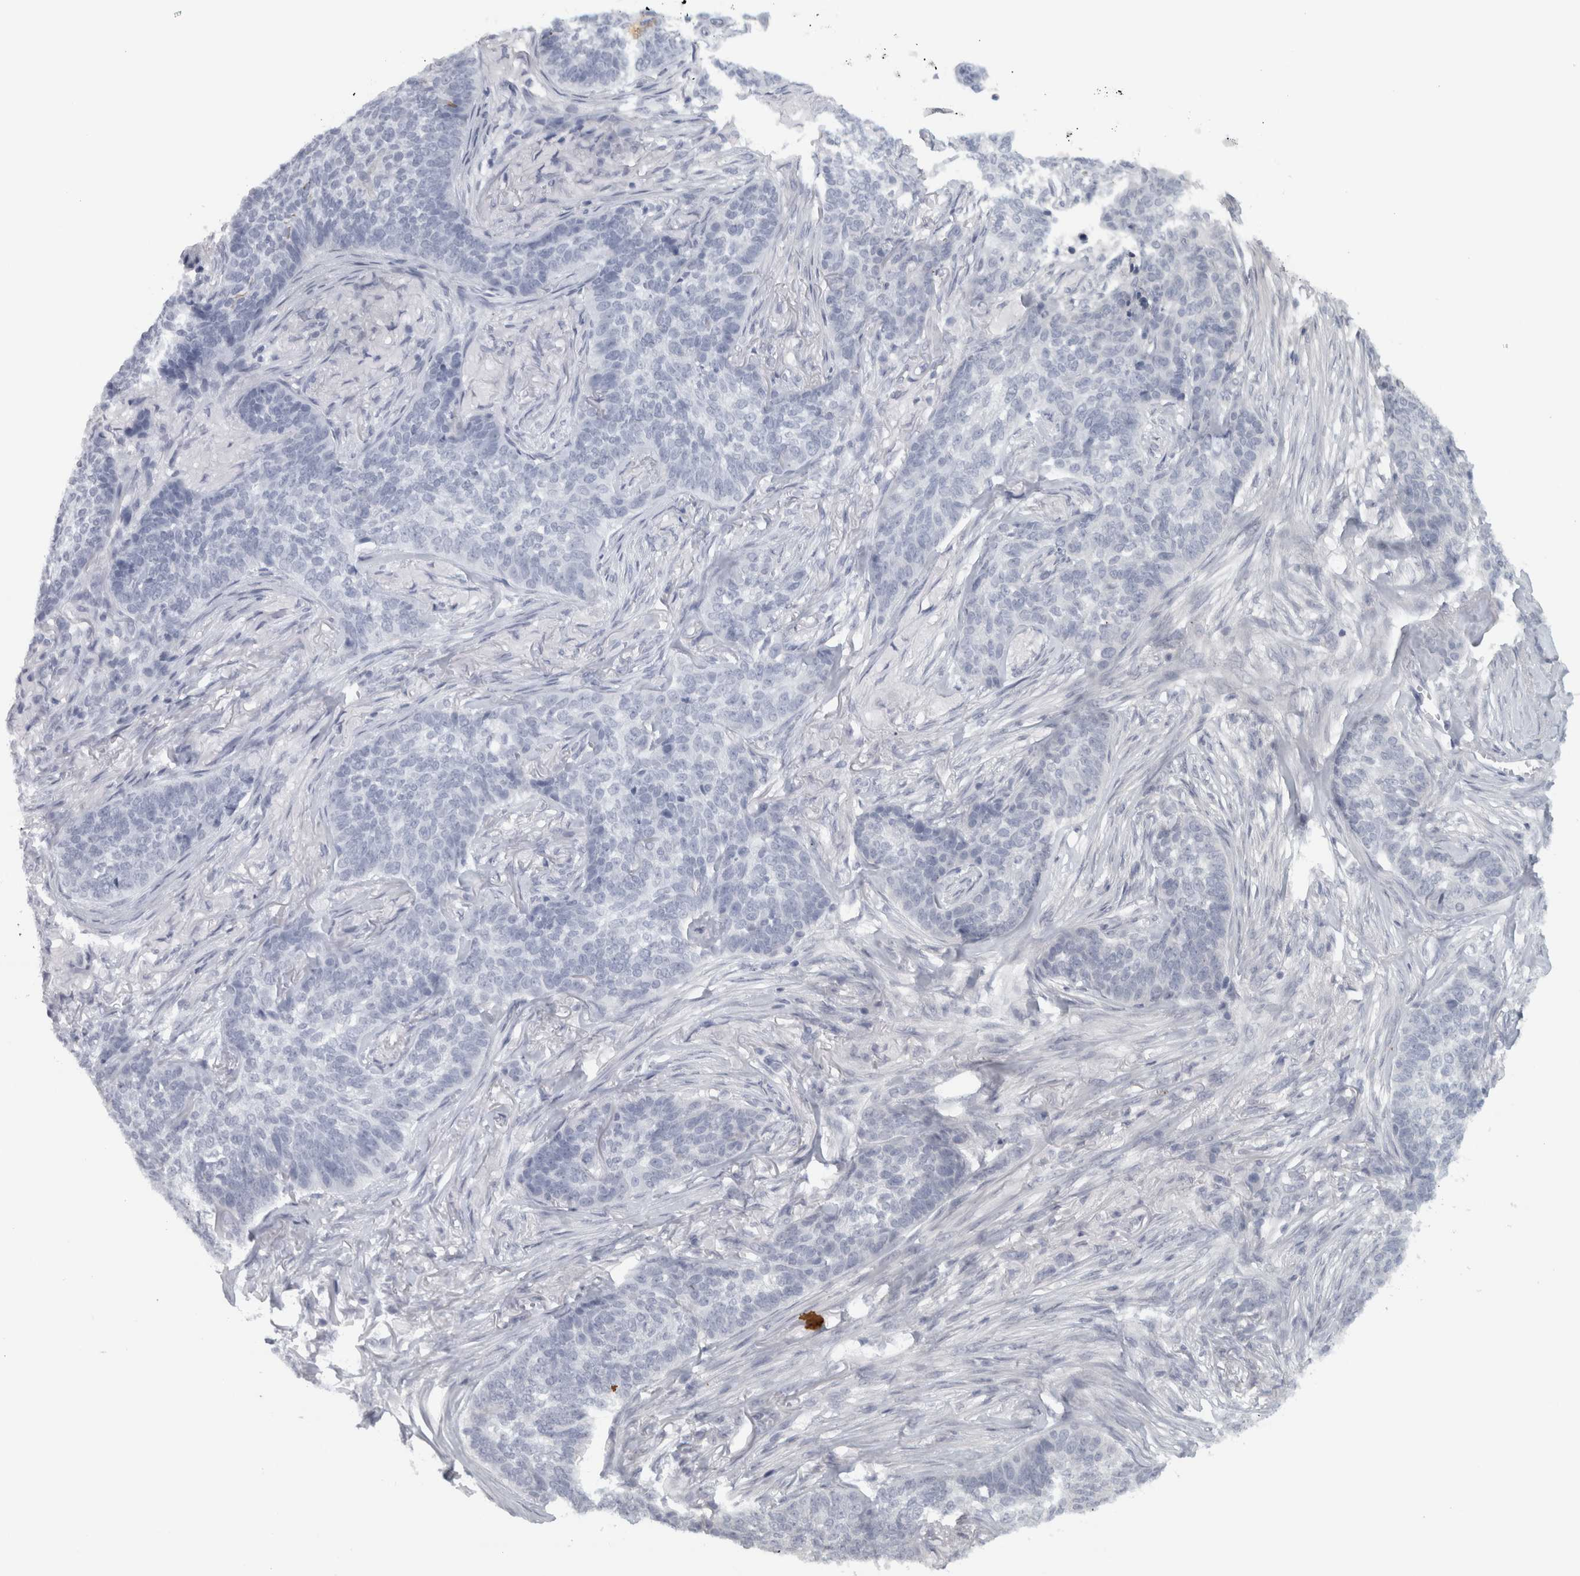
{"staining": {"intensity": "negative", "quantity": "none", "location": "none"}, "tissue": "skin cancer", "cell_type": "Tumor cells", "image_type": "cancer", "snomed": [{"axis": "morphology", "description": "Basal cell carcinoma"}, {"axis": "topography", "description": "Skin"}], "caption": "Immunohistochemistry (IHC) of skin cancer (basal cell carcinoma) exhibits no expression in tumor cells.", "gene": "PTPRN2", "patient": {"sex": "male", "age": 85}}